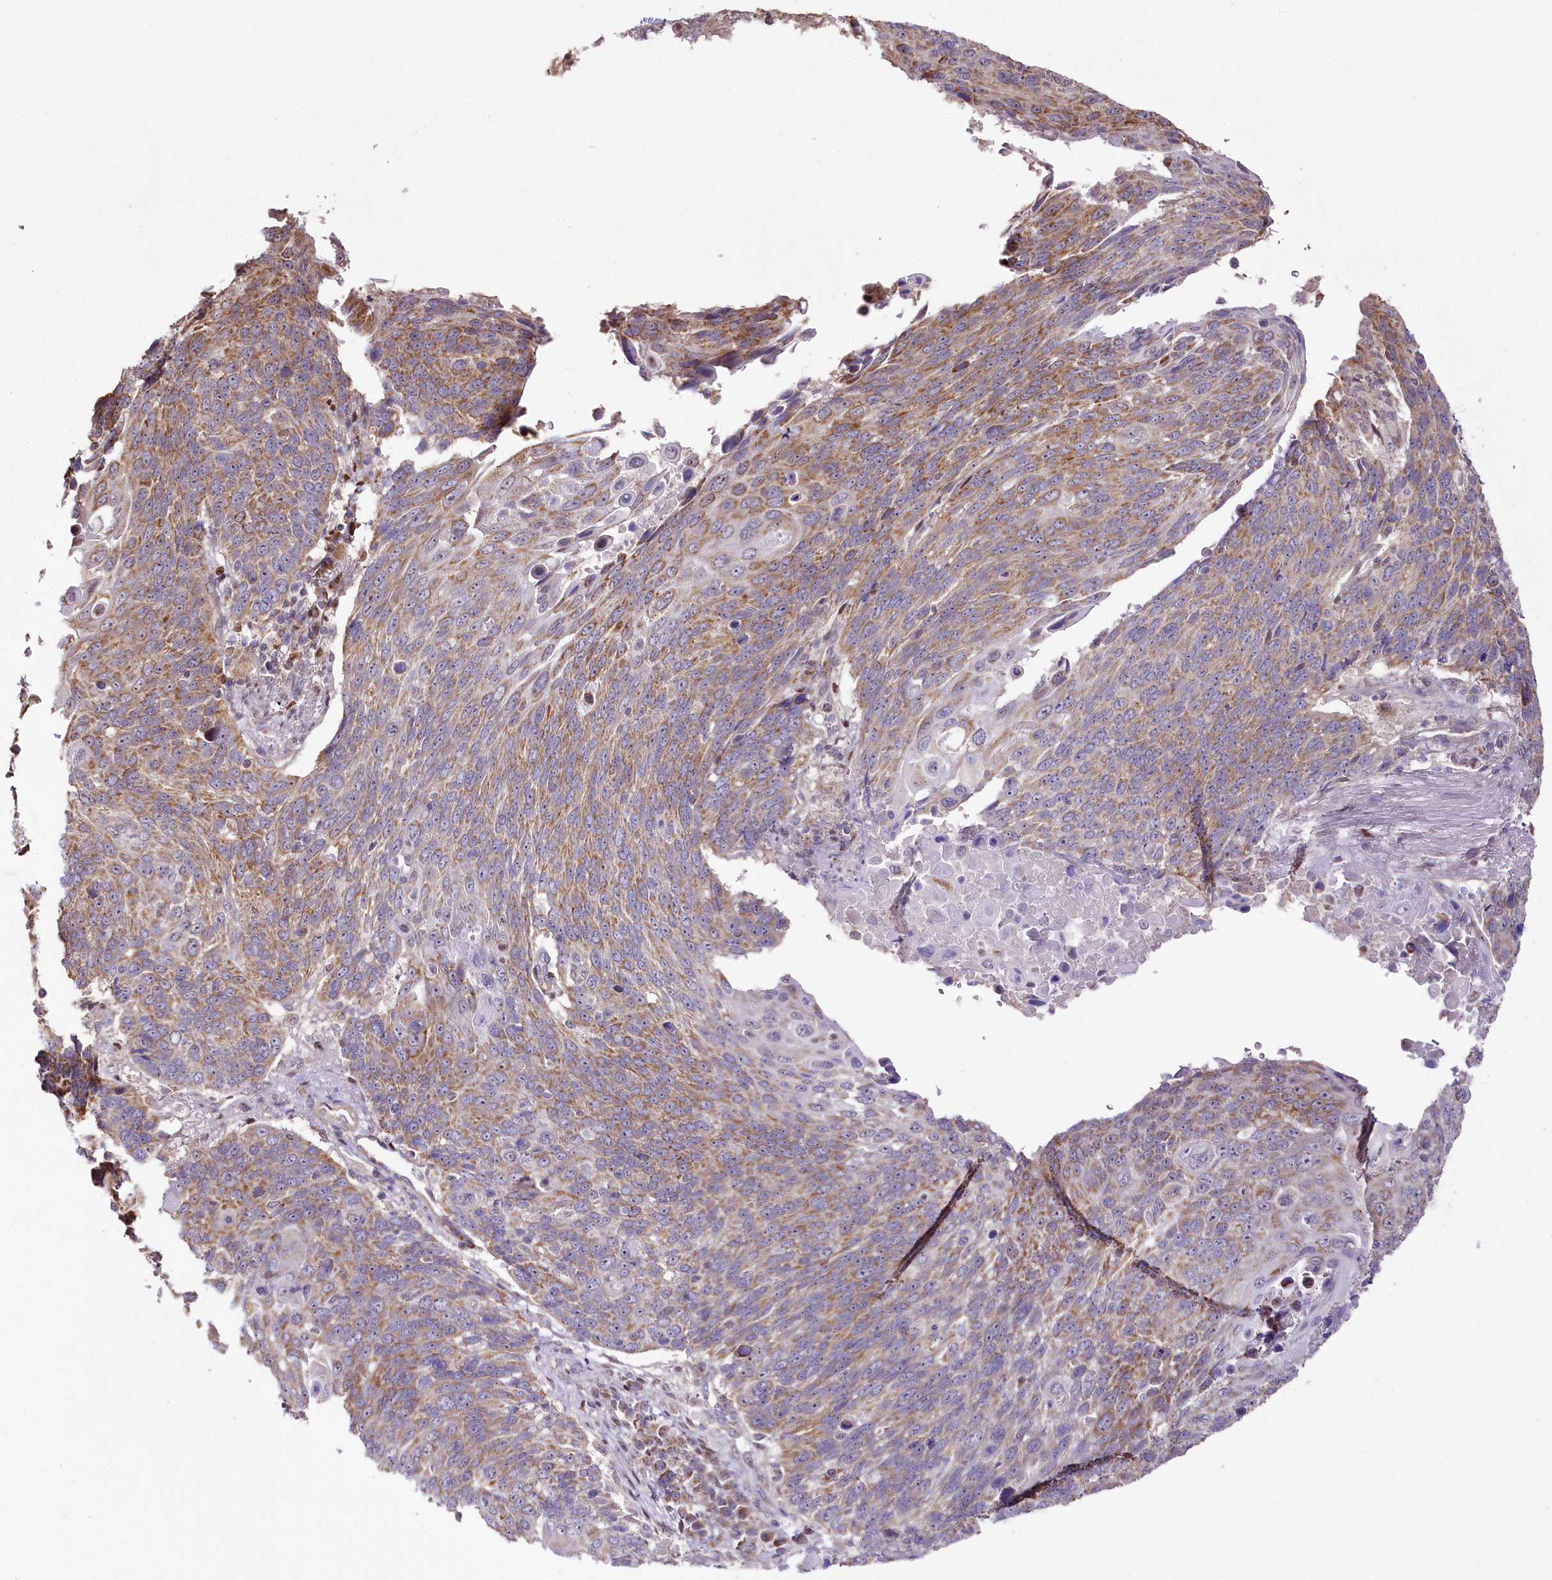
{"staining": {"intensity": "moderate", "quantity": ">75%", "location": "cytoplasmic/membranous"}, "tissue": "lung cancer", "cell_type": "Tumor cells", "image_type": "cancer", "snomed": [{"axis": "morphology", "description": "Squamous cell carcinoma, NOS"}, {"axis": "topography", "description": "Lung"}], "caption": "Protein expression analysis of lung squamous cell carcinoma displays moderate cytoplasmic/membranous positivity in approximately >75% of tumor cells.", "gene": "ZNF226", "patient": {"sex": "male", "age": 66}}